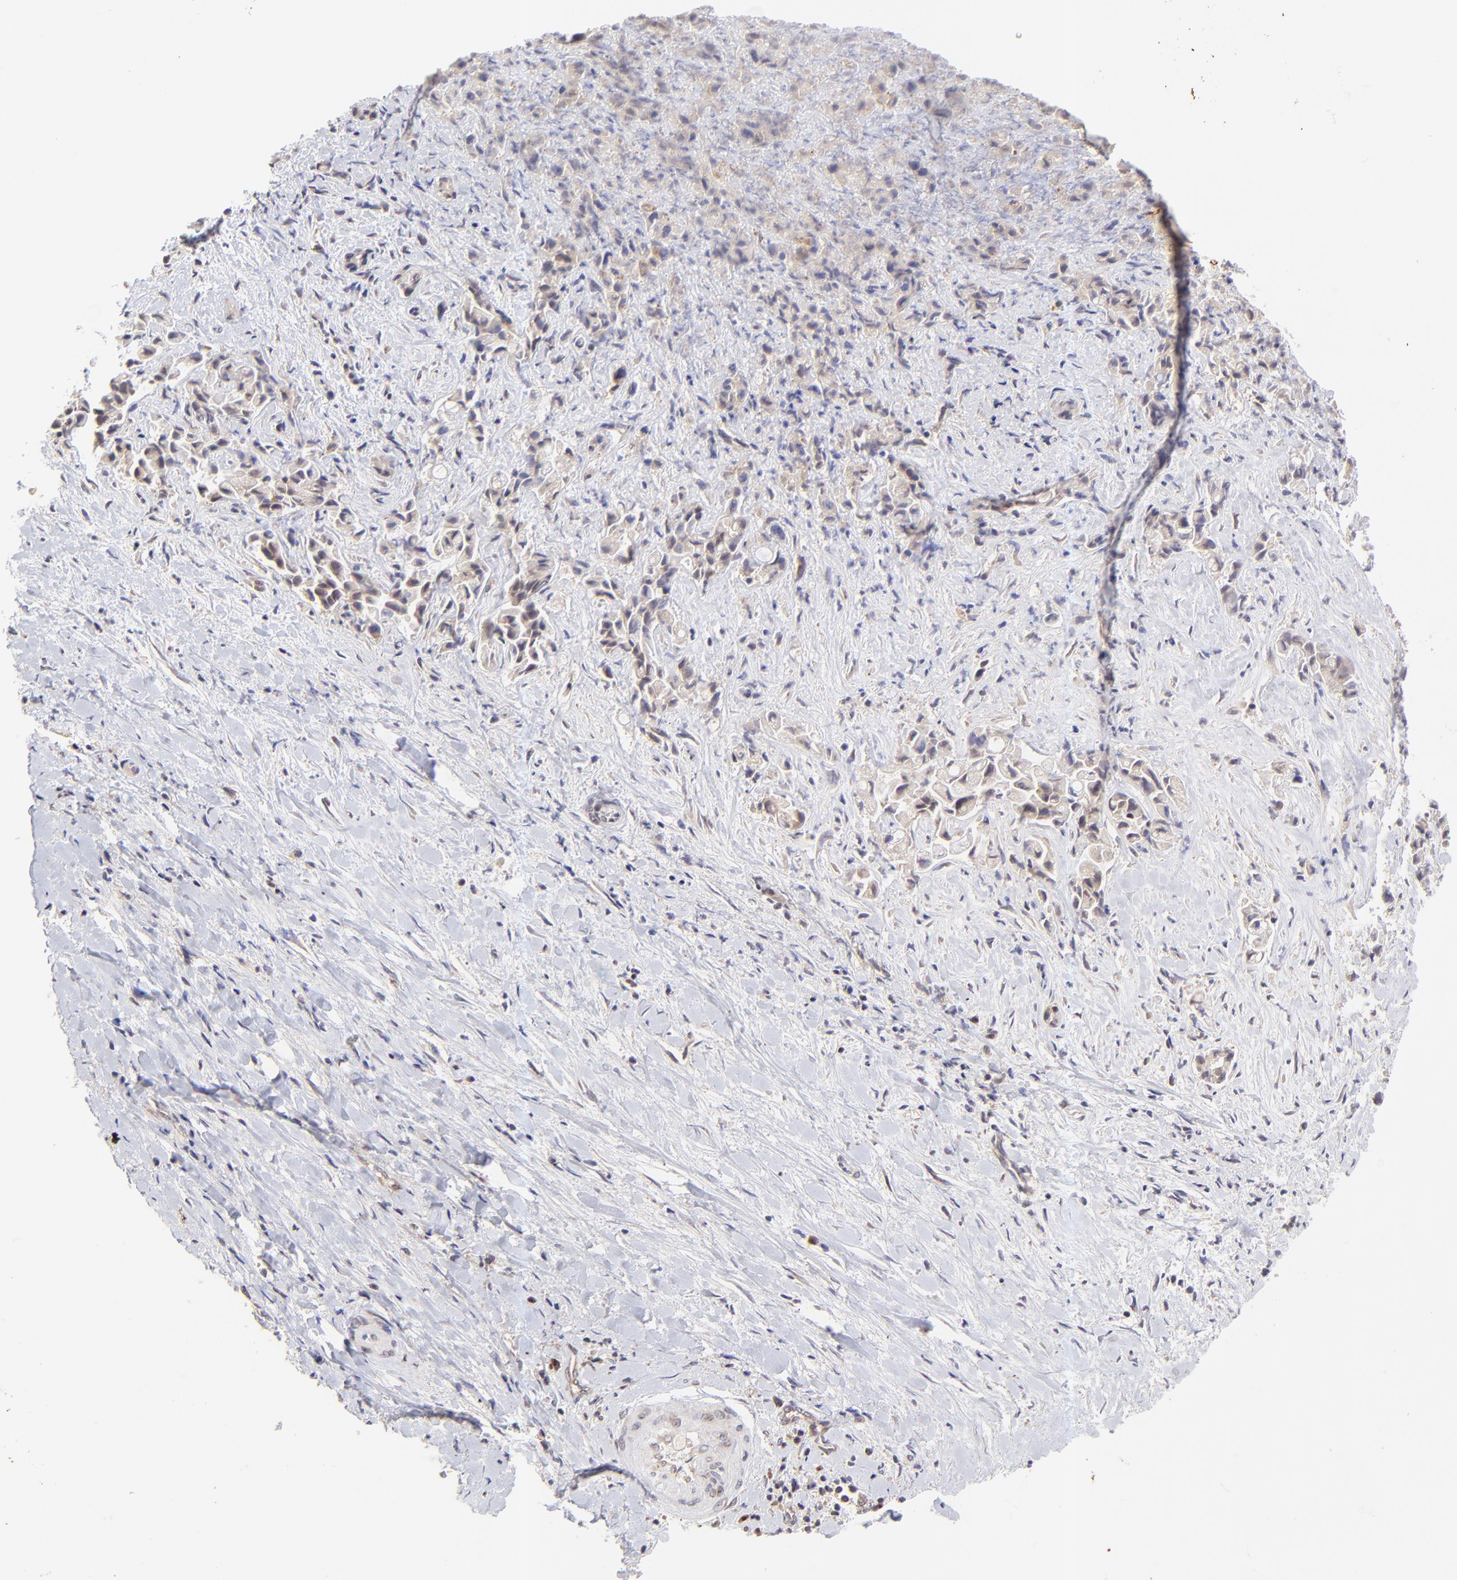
{"staining": {"intensity": "weak", "quantity": ">75%", "location": "cytoplasmic/membranous"}, "tissue": "liver cancer", "cell_type": "Tumor cells", "image_type": "cancer", "snomed": [{"axis": "morphology", "description": "Cholangiocarcinoma"}, {"axis": "topography", "description": "Liver"}], "caption": "Liver cholangiocarcinoma tissue reveals weak cytoplasmic/membranous positivity in about >75% of tumor cells", "gene": "TNRC6B", "patient": {"sex": "male", "age": 57}}